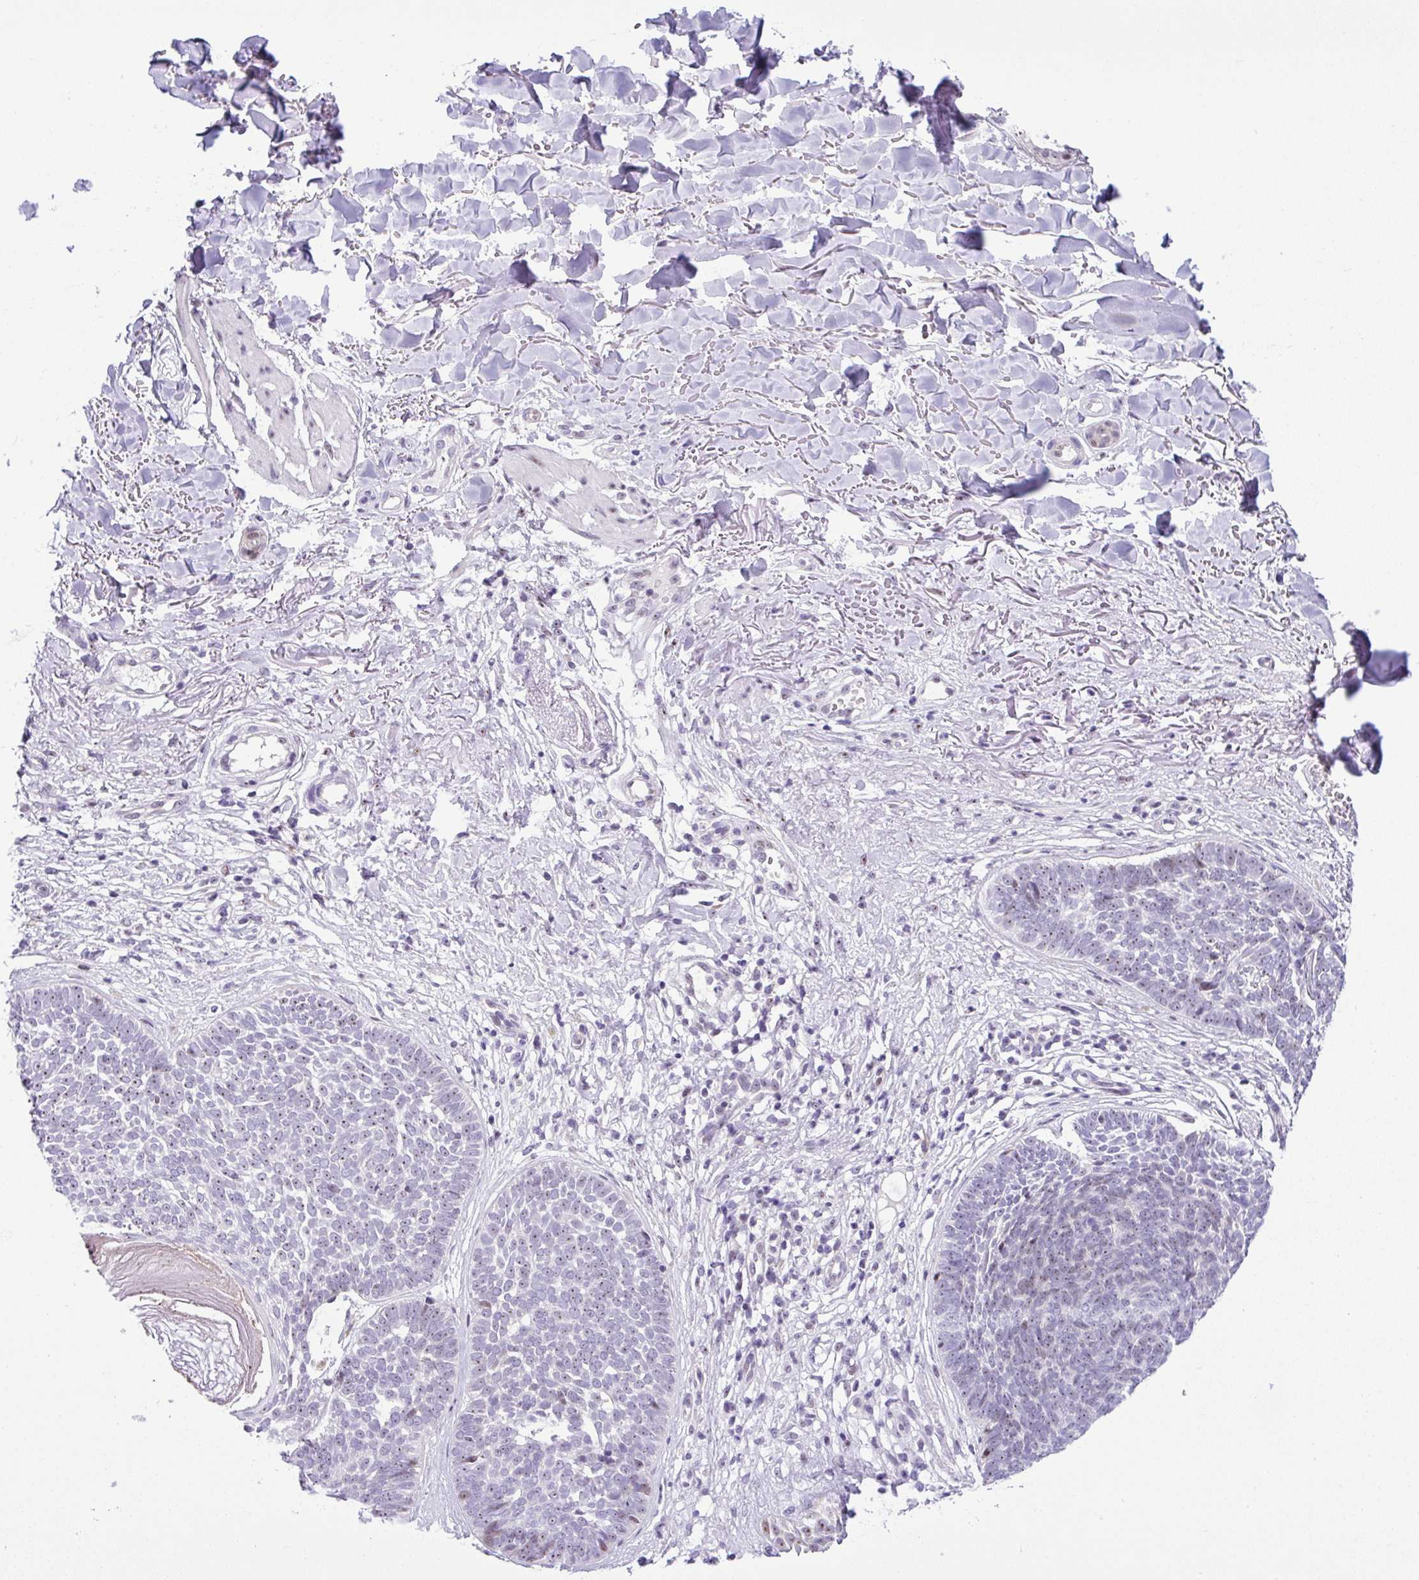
{"staining": {"intensity": "negative", "quantity": "none", "location": "none"}, "tissue": "skin cancer", "cell_type": "Tumor cells", "image_type": "cancer", "snomed": [{"axis": "morphology", "description": "Basal cell carcinoma"}, {"axis": "topography", "description": "Skin"}, {"axis": "topography", "description": "Skin of neck"}, {"axis": "topography", "description": "Skin of shoulder"}, {"axis": "topography", "description": "Skin of back"}], "caption": "Immunohistochemistry of skin basal cell carcinoma reveals no expression in tumor cells.", "gene": "NDUFB2", "patient": {"sex": "male", "age": 80}}